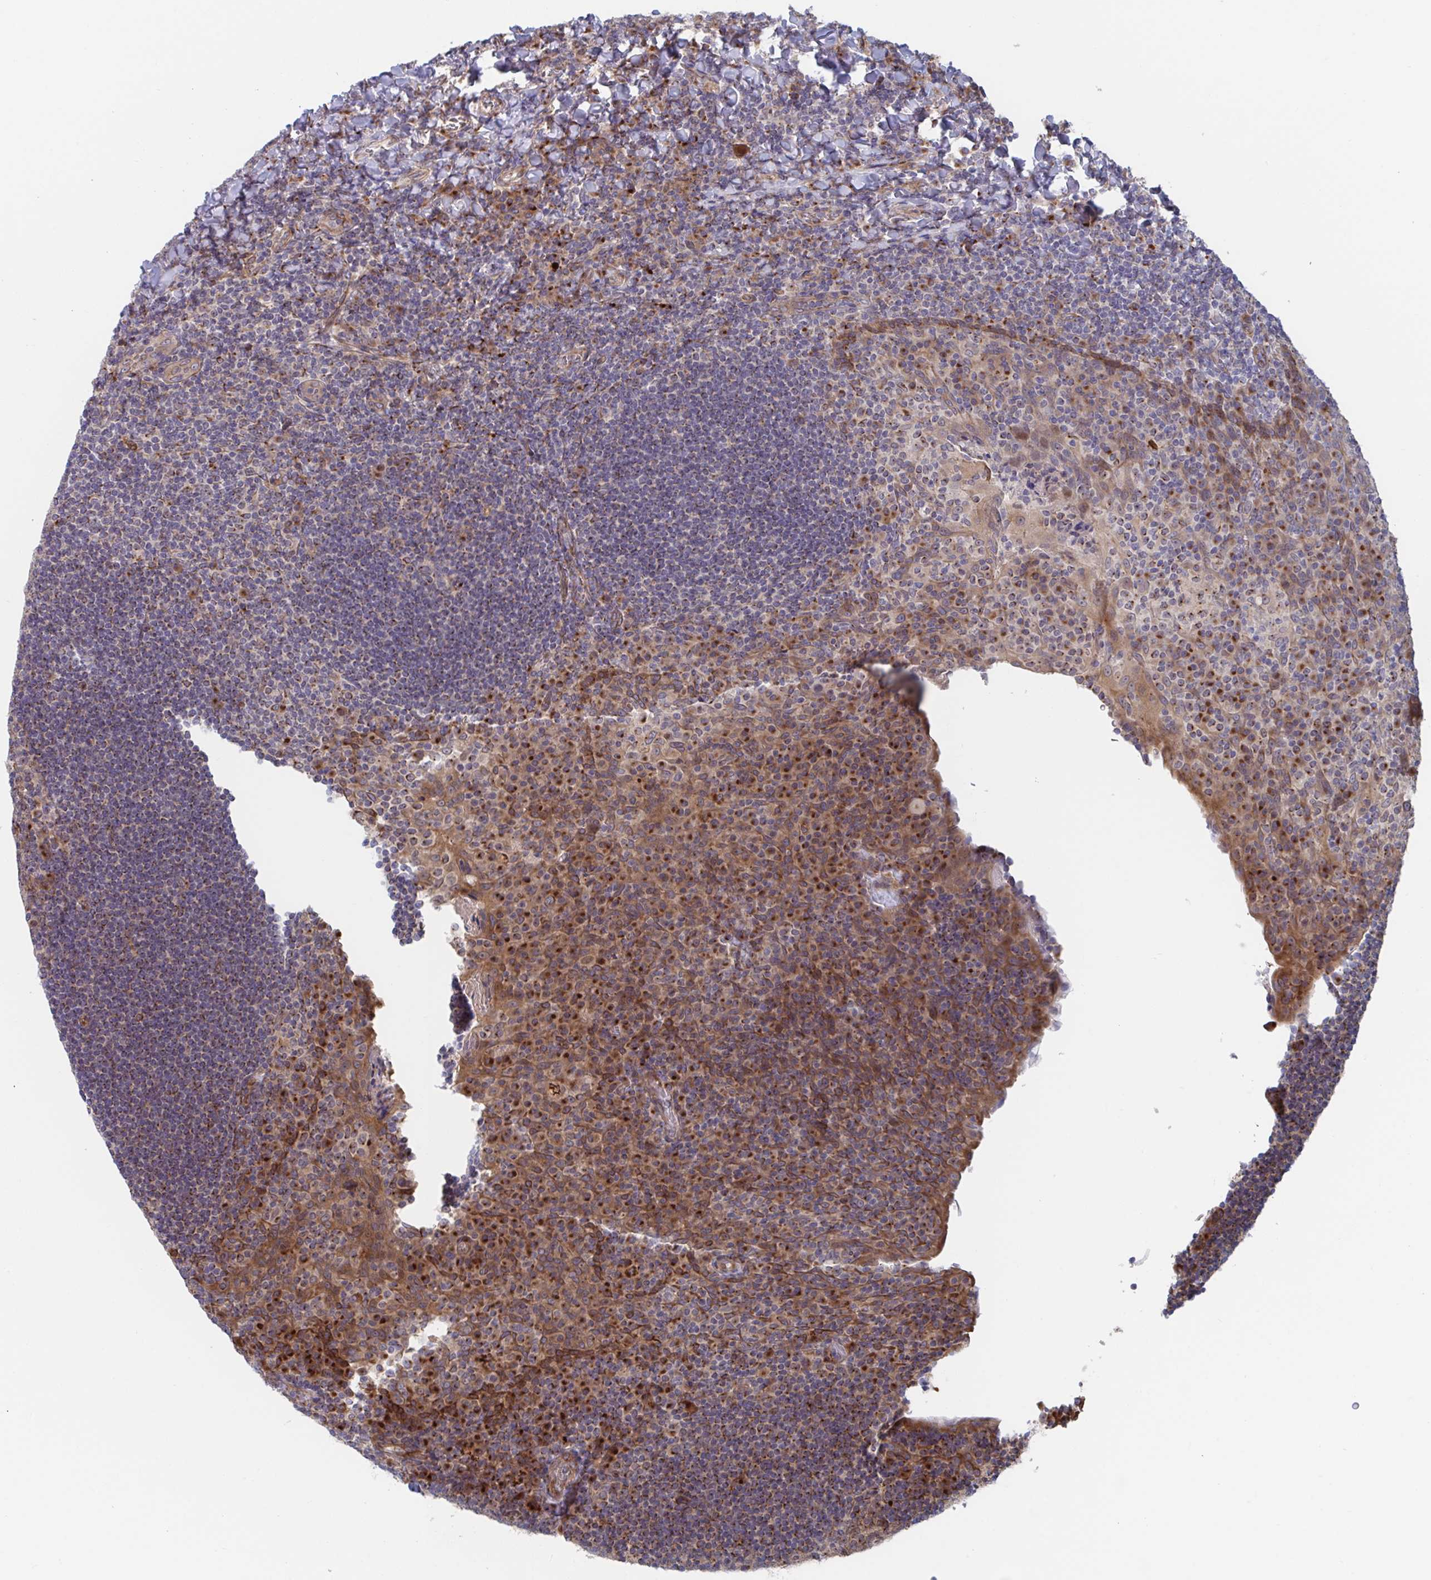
{"staining": {"intensity": "negative", "quantity": "none", "location": "none"}, "tissue": "tonsil", "cell_type": "Germinal center cells", "image_type": "normal", "snomed": [{"axis": "morphology", "description": "Normal tissue, NOS"}, {"axis": "topography", "description": "Tonsil"}], "caption": "This histopathology image is of unremarkable tonsil stained with IHC to label a protein in brown with the nuclei are counter-stained blue. There is no positivity in germinal center cells.", "gene": "FJX1", "patient": {"sex": "male", "age": 17}}